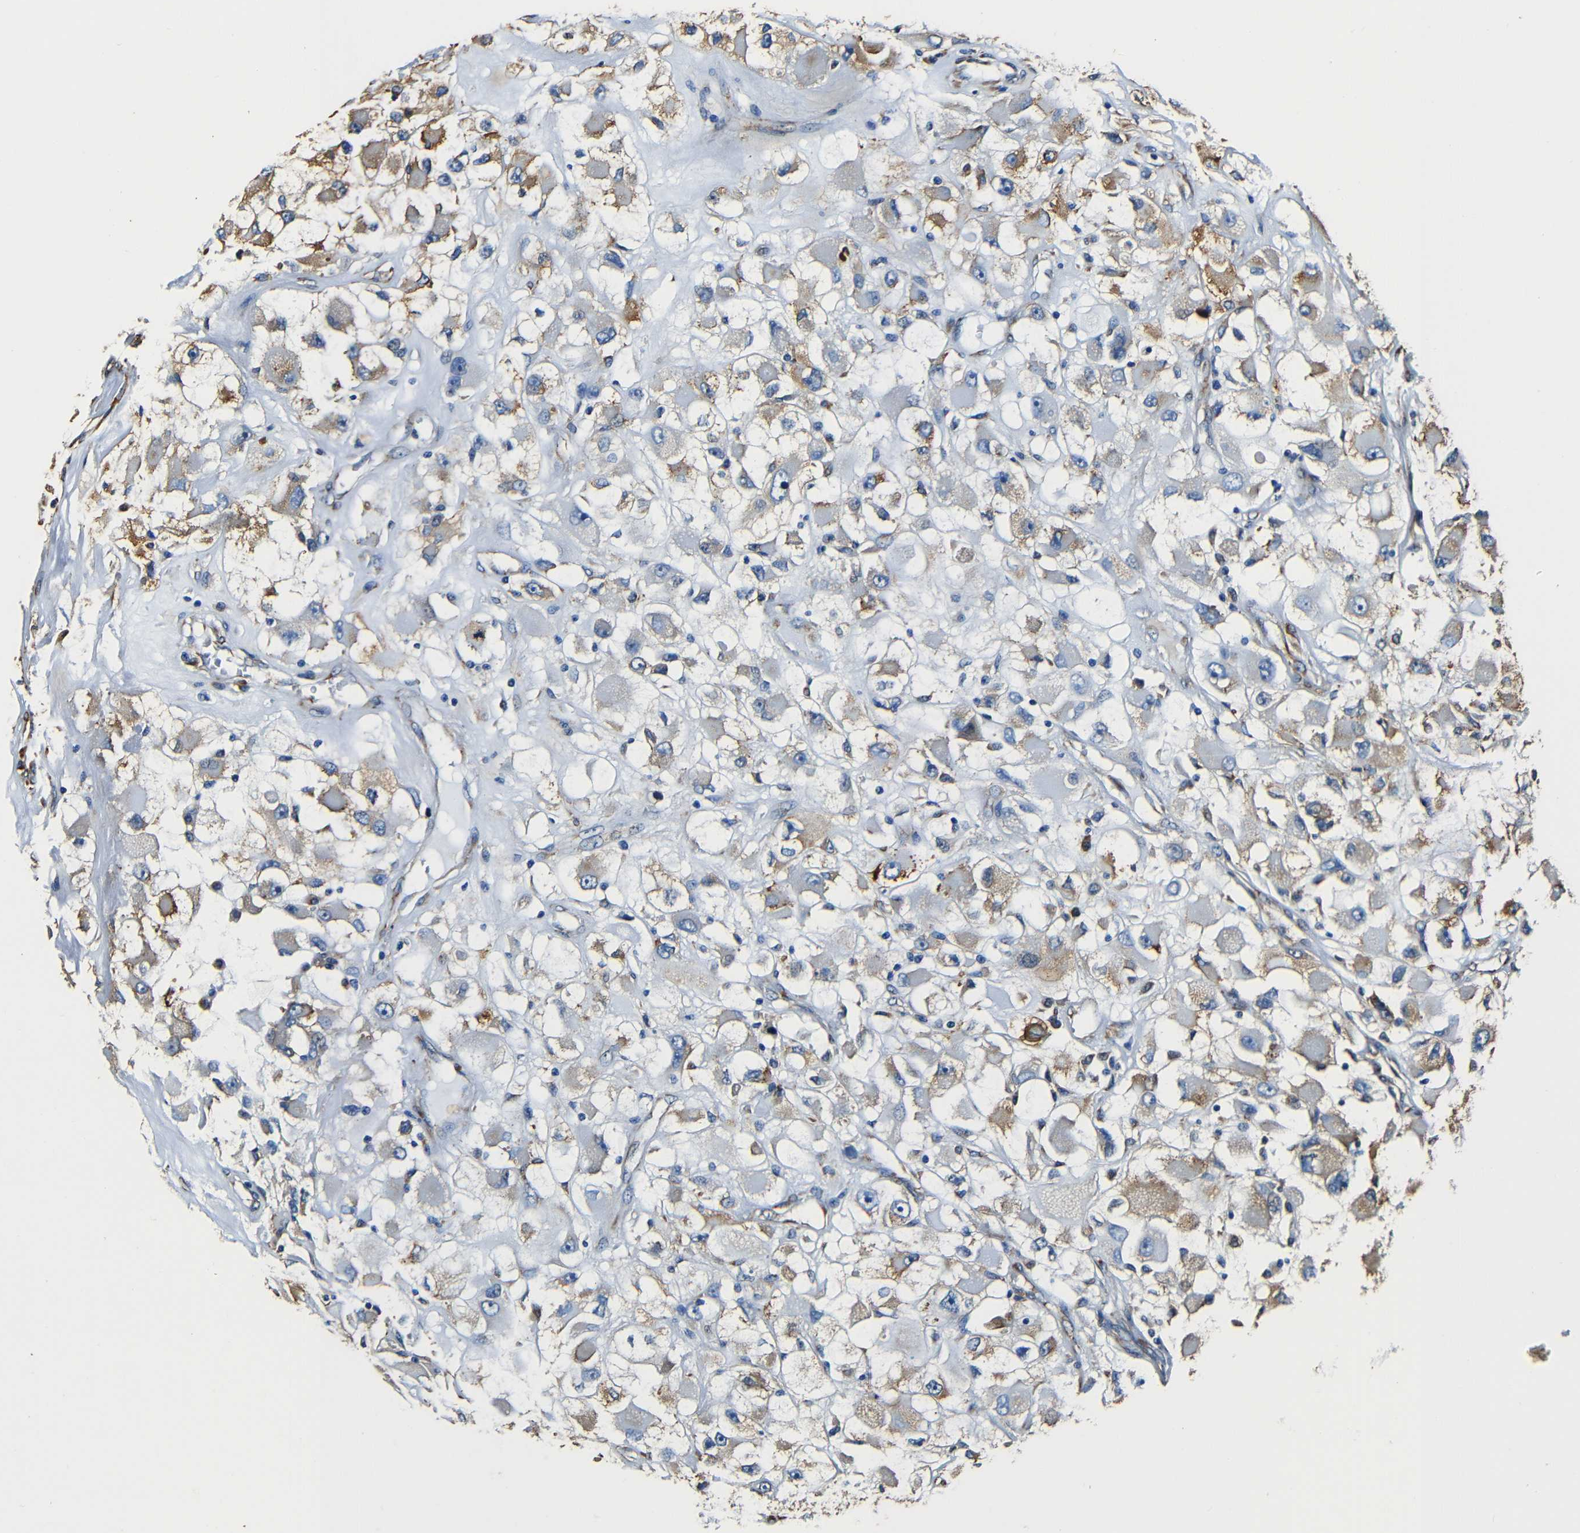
{"staining": {"intensity": "moderate", "quantity": "<25%", "location": "cytoplasmic/membranous"}, "tissue": "renal cancer", "cell_type": "Tumor cells", "image_type": "cancer", "snomed": [{"axis": "morphology", "description": "Adenocarcinoma, NOS"}, {"axis": "topography", "description": "Kidney"}], "caption": "Renal adenocarcinoma was stained to show a protein in brown. There is low levels of moderate cytoplasmic/membranous expression in approximately <25% of tumor cells. (IHC, brightfield microscopy, high magnification).", "gene": "RRBP1", "patient": {"sex": "female", "age": 52}}